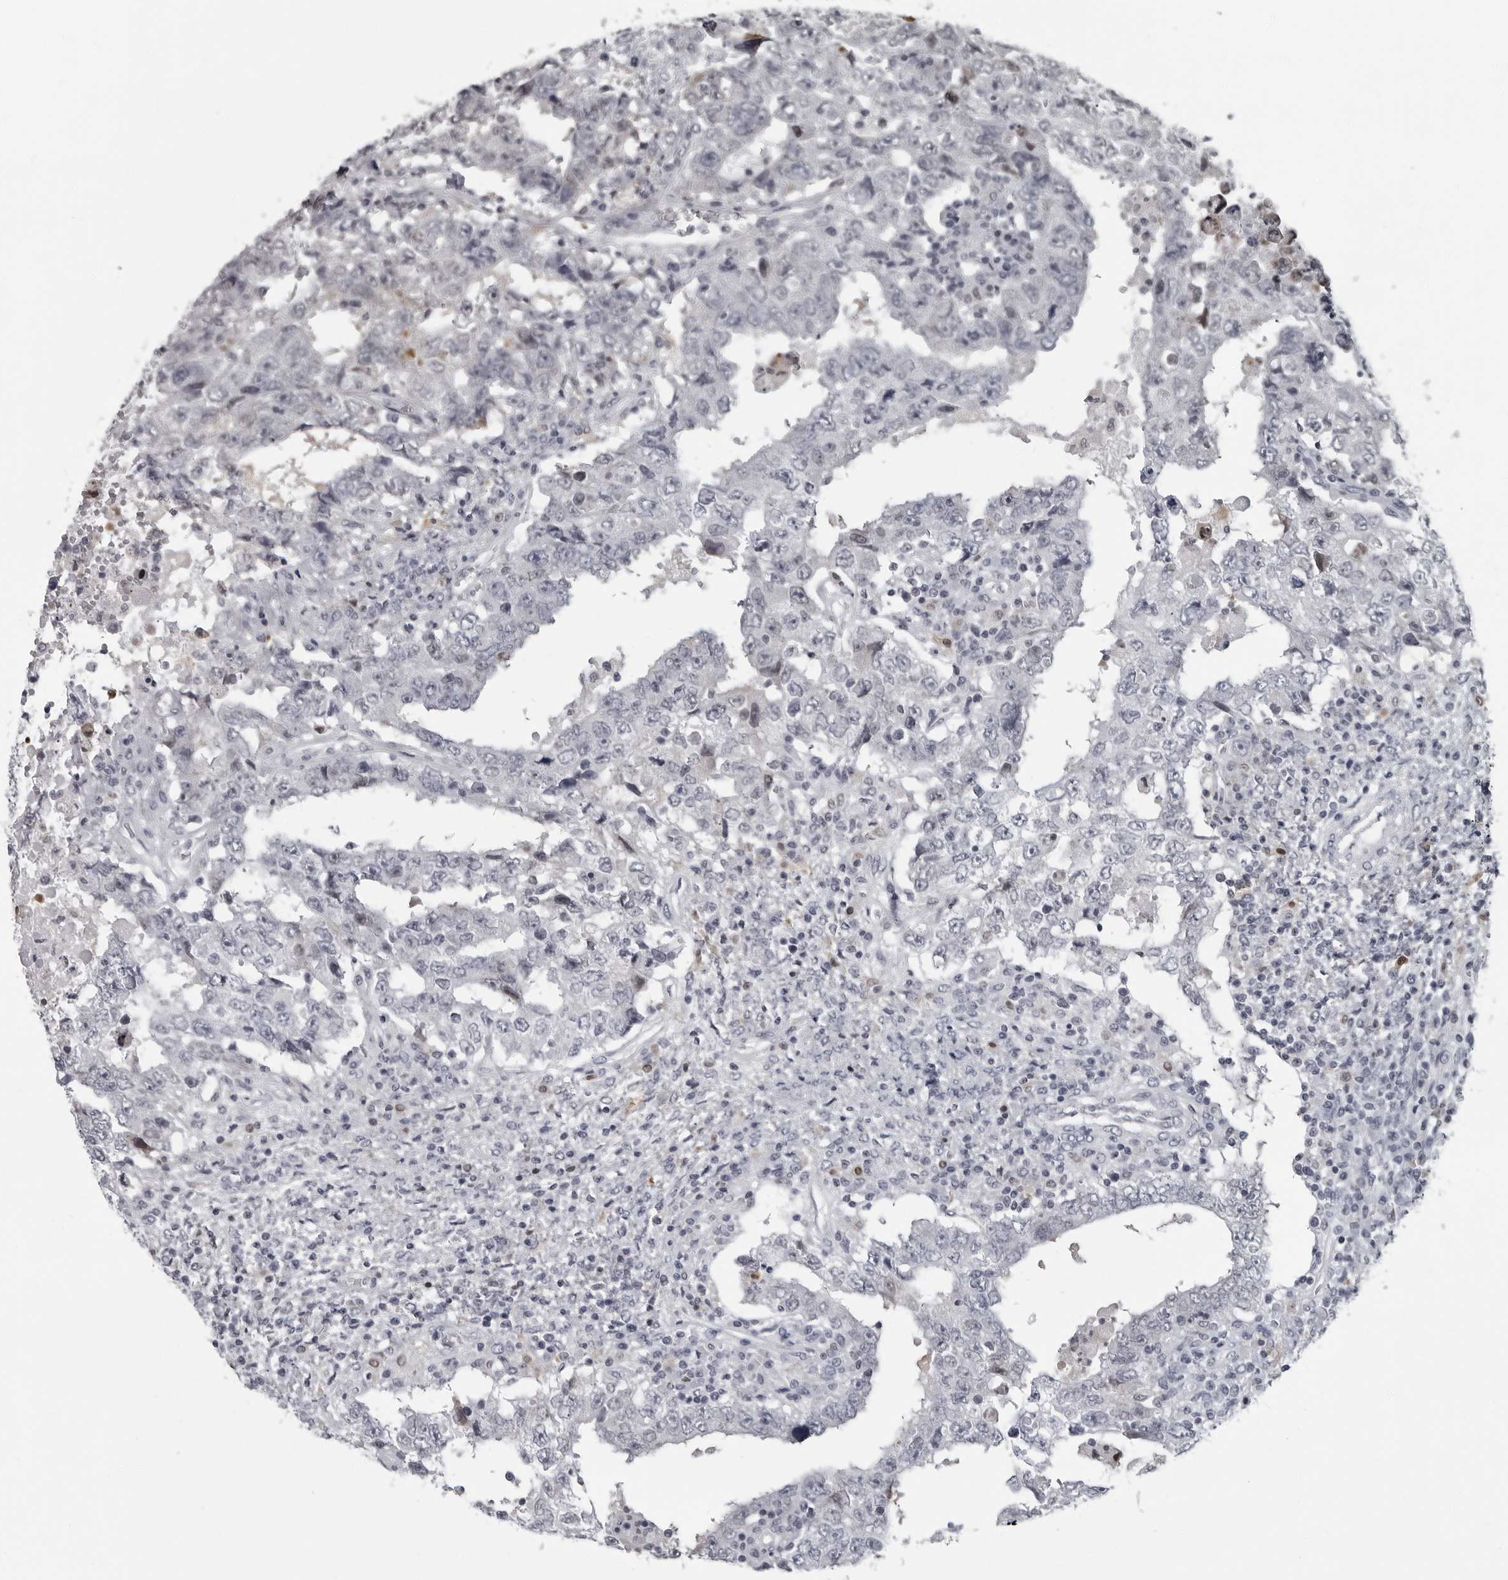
{"staining": {"intensity": "negative", "quantity": "none", "location": "none"}, "tissue": "testis cancer", "cell_type": "Tumor cells", "image_type": "cancer", "snomed": [{"axis": "morphology", "description": "Carcinoma, Embryonal, NOS"}, {"axis": "topography", "description": "Testis"}], "caption": "Testis embryonal carcinoma was stained to show a protein in brown. There is no significant positivity in tumor cells.", "gene": "LZIC", "patient": {"sex": "male", "age": 26}}